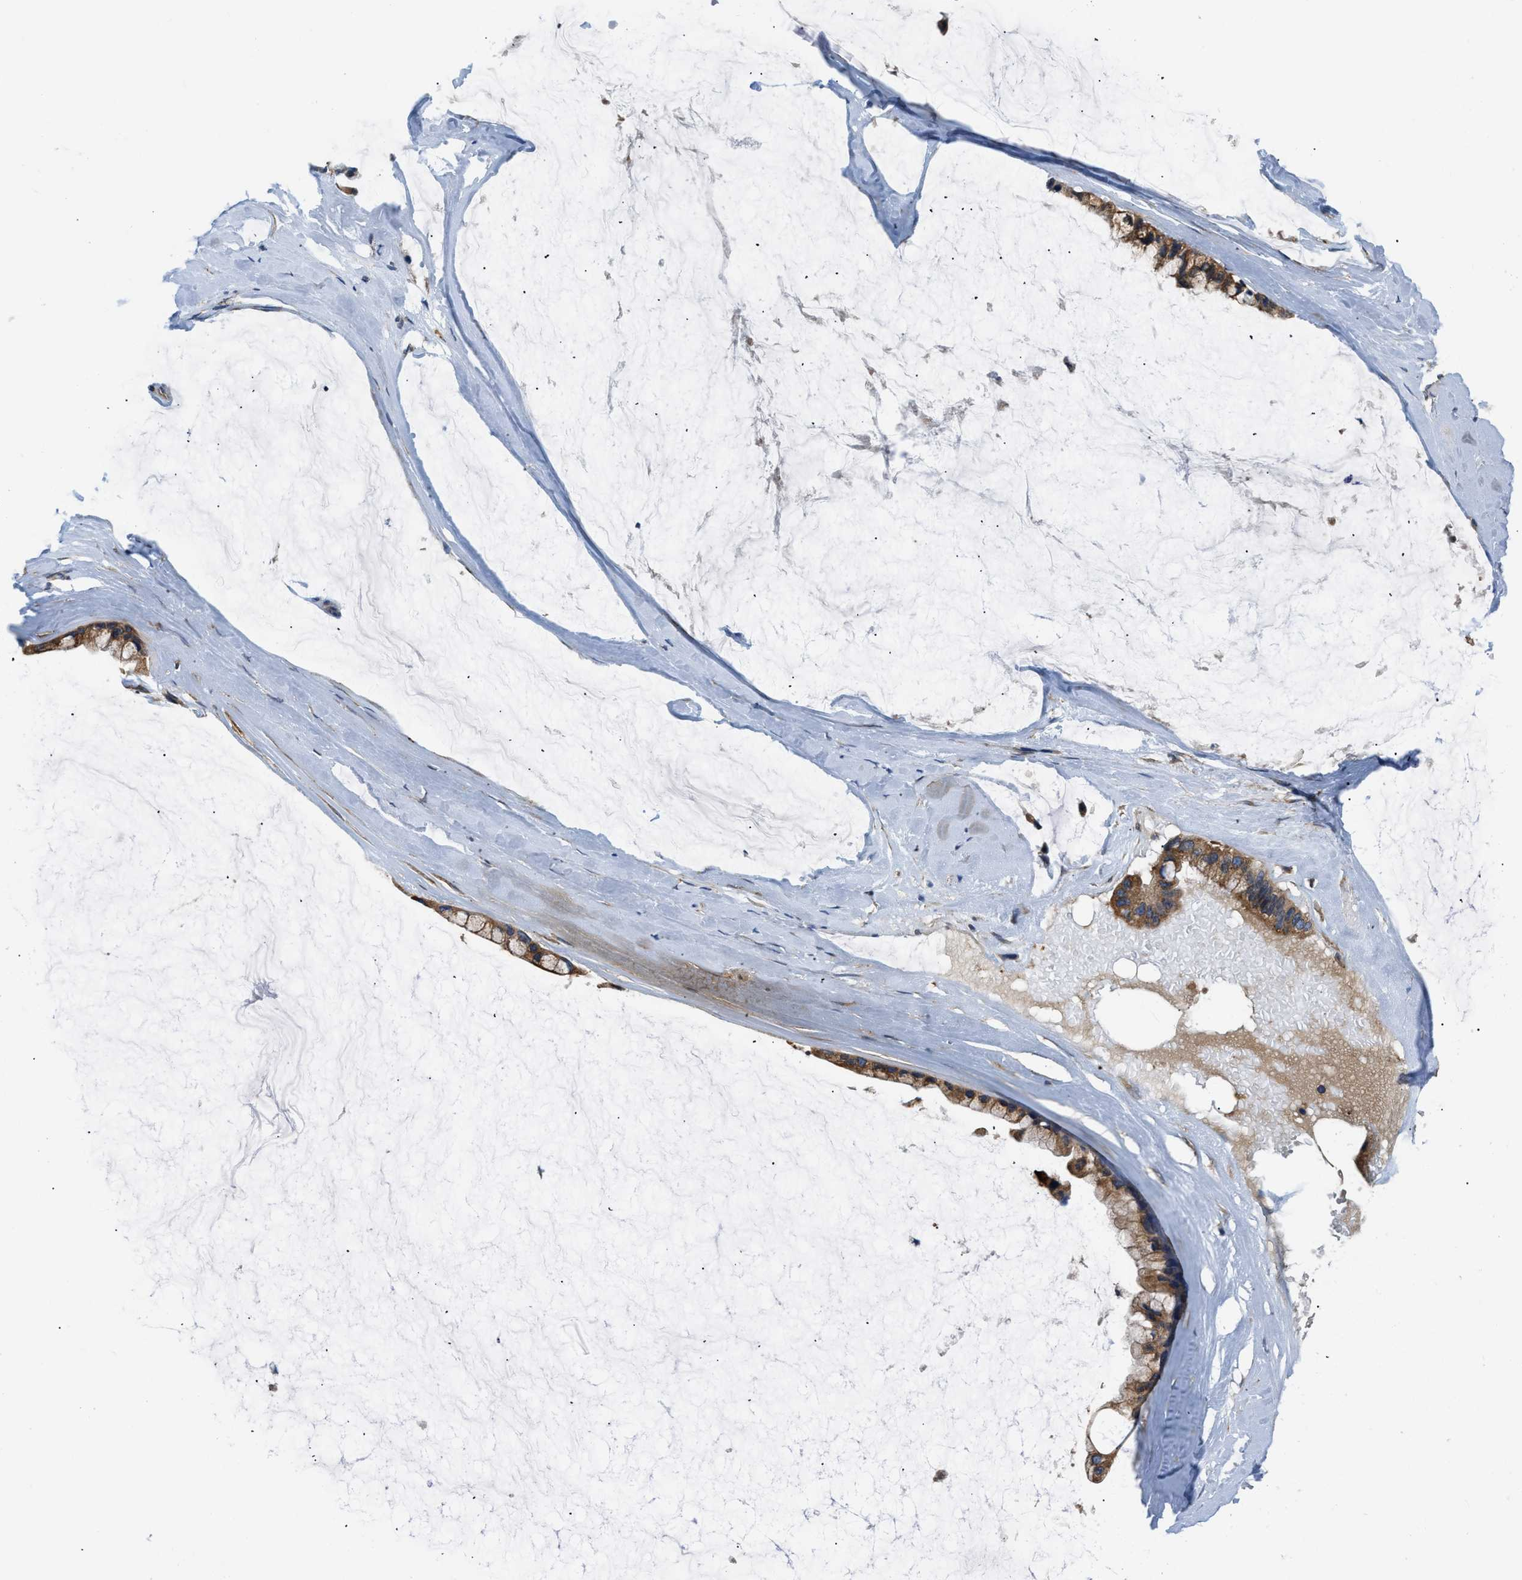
{"staining": {"intensity": "moderate", "quantity": ">75%", "location": "cytoplasmic/membranous"}, "tissue": "ovarian cancer", "cell_type": "Tumor cells", "image_type": "cancer", "snomed": [{"axis": "morphology", "description": "Cystadenocarcinoma, mucinous, NOS"}, {"axis": "topography", "description": "Ovary"}], "caption": "Mucinous cystadenocarcinoma (ovarian) tissue exhibits moderate cytoplasmic/membranous expression in about >75% of tumor cells, visualized by immunohistochemistry.", "gene": "ARL6IP5", "patient": {"sex": "female", "age": 39}}